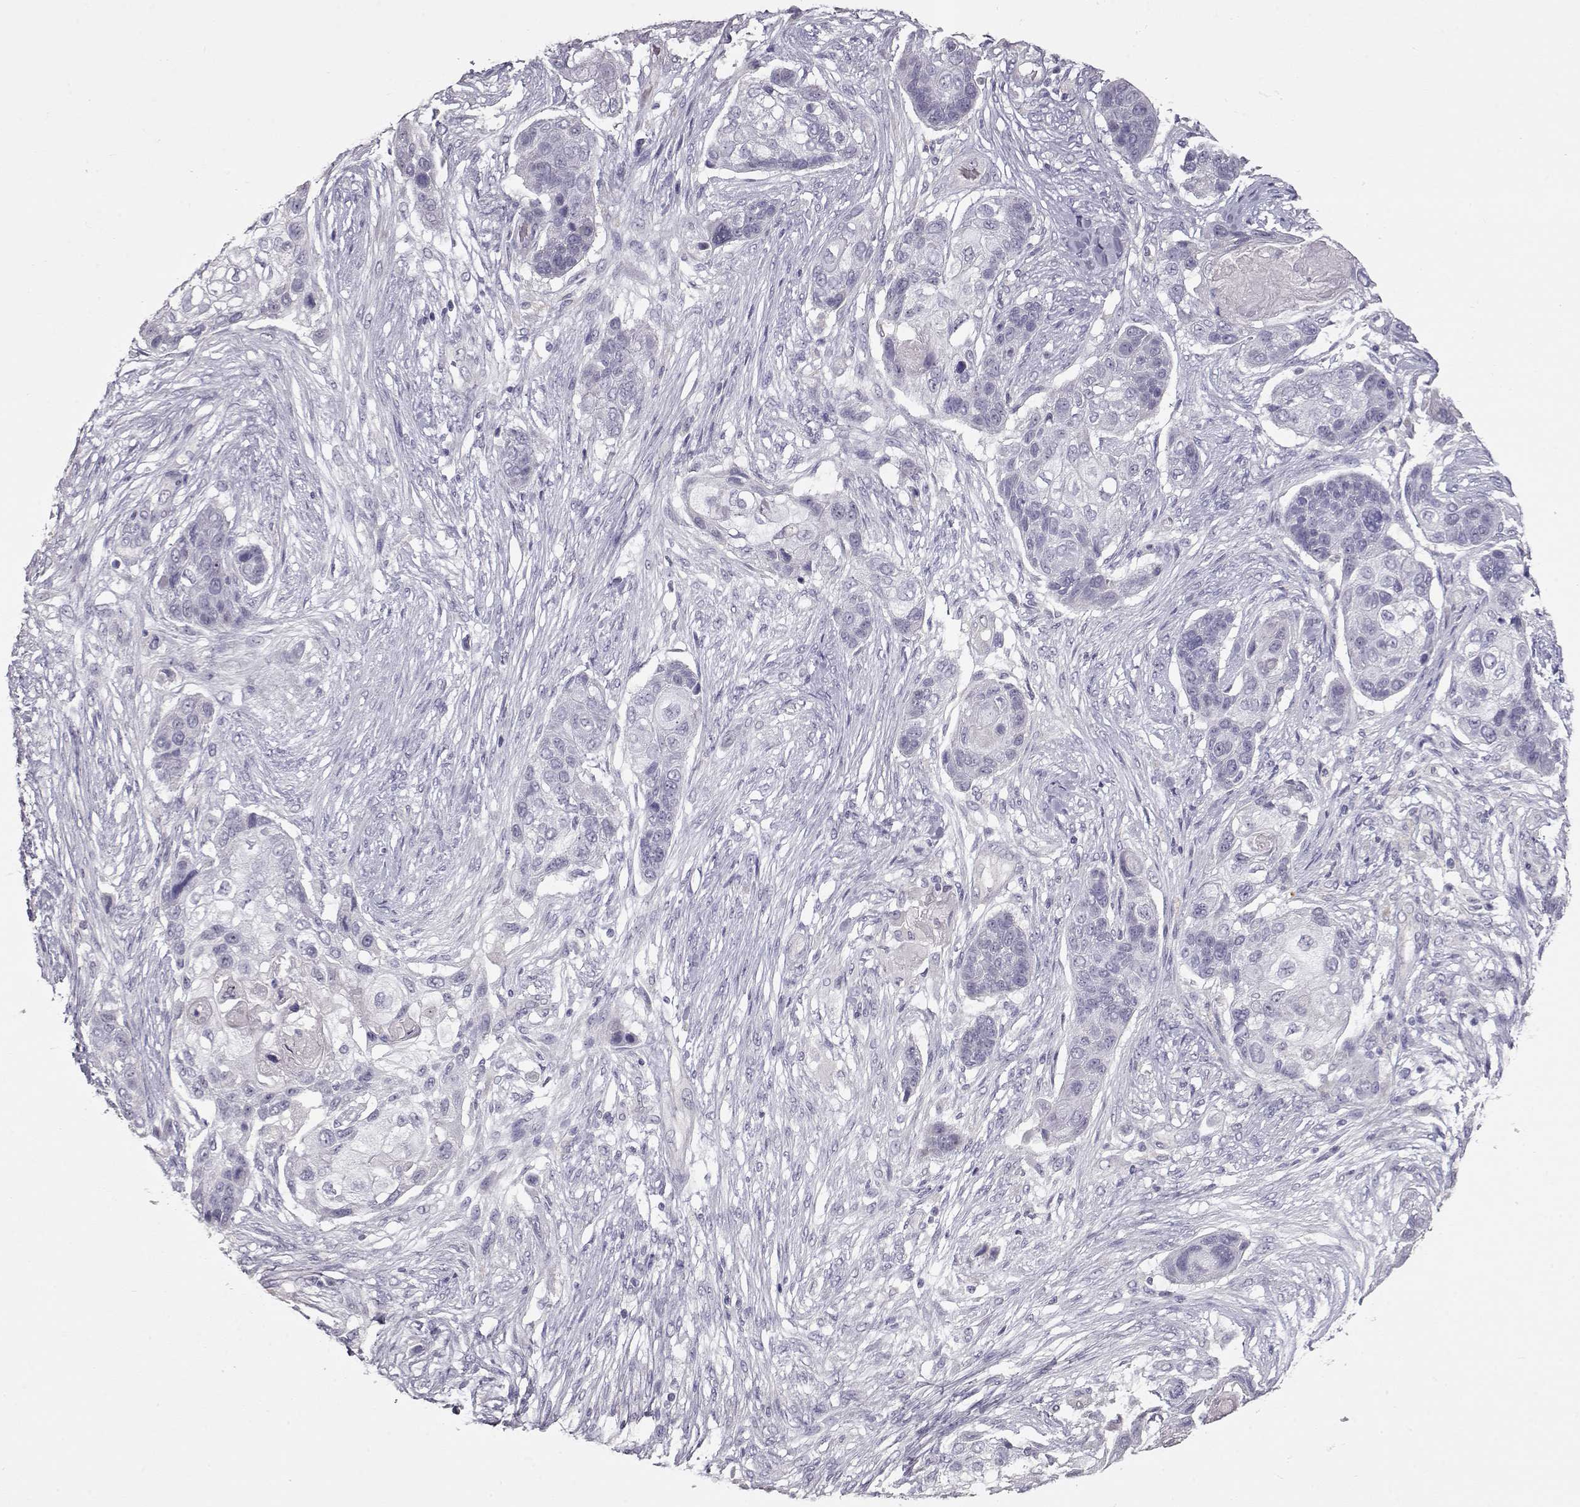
{"staining": {"intensity": "negative", "quantity": "none", "location": "none"}, "tissue": "lung cancer", "cell_type": "Tumor cells", "image_type": "cancer", "snomed": [{"axis": "morphology", "description": "Squamous cell carcinoma, NOS"}, {"axis": "topography", "description": "Lung"}], "caption": "Lung squamous cell carcinoma stained for a protein using immunohistochemistry (IHC) exhibits no expression tumor cells.", "gene": "SLC18A1", "patient": {"sex": "male", "age": 69}}